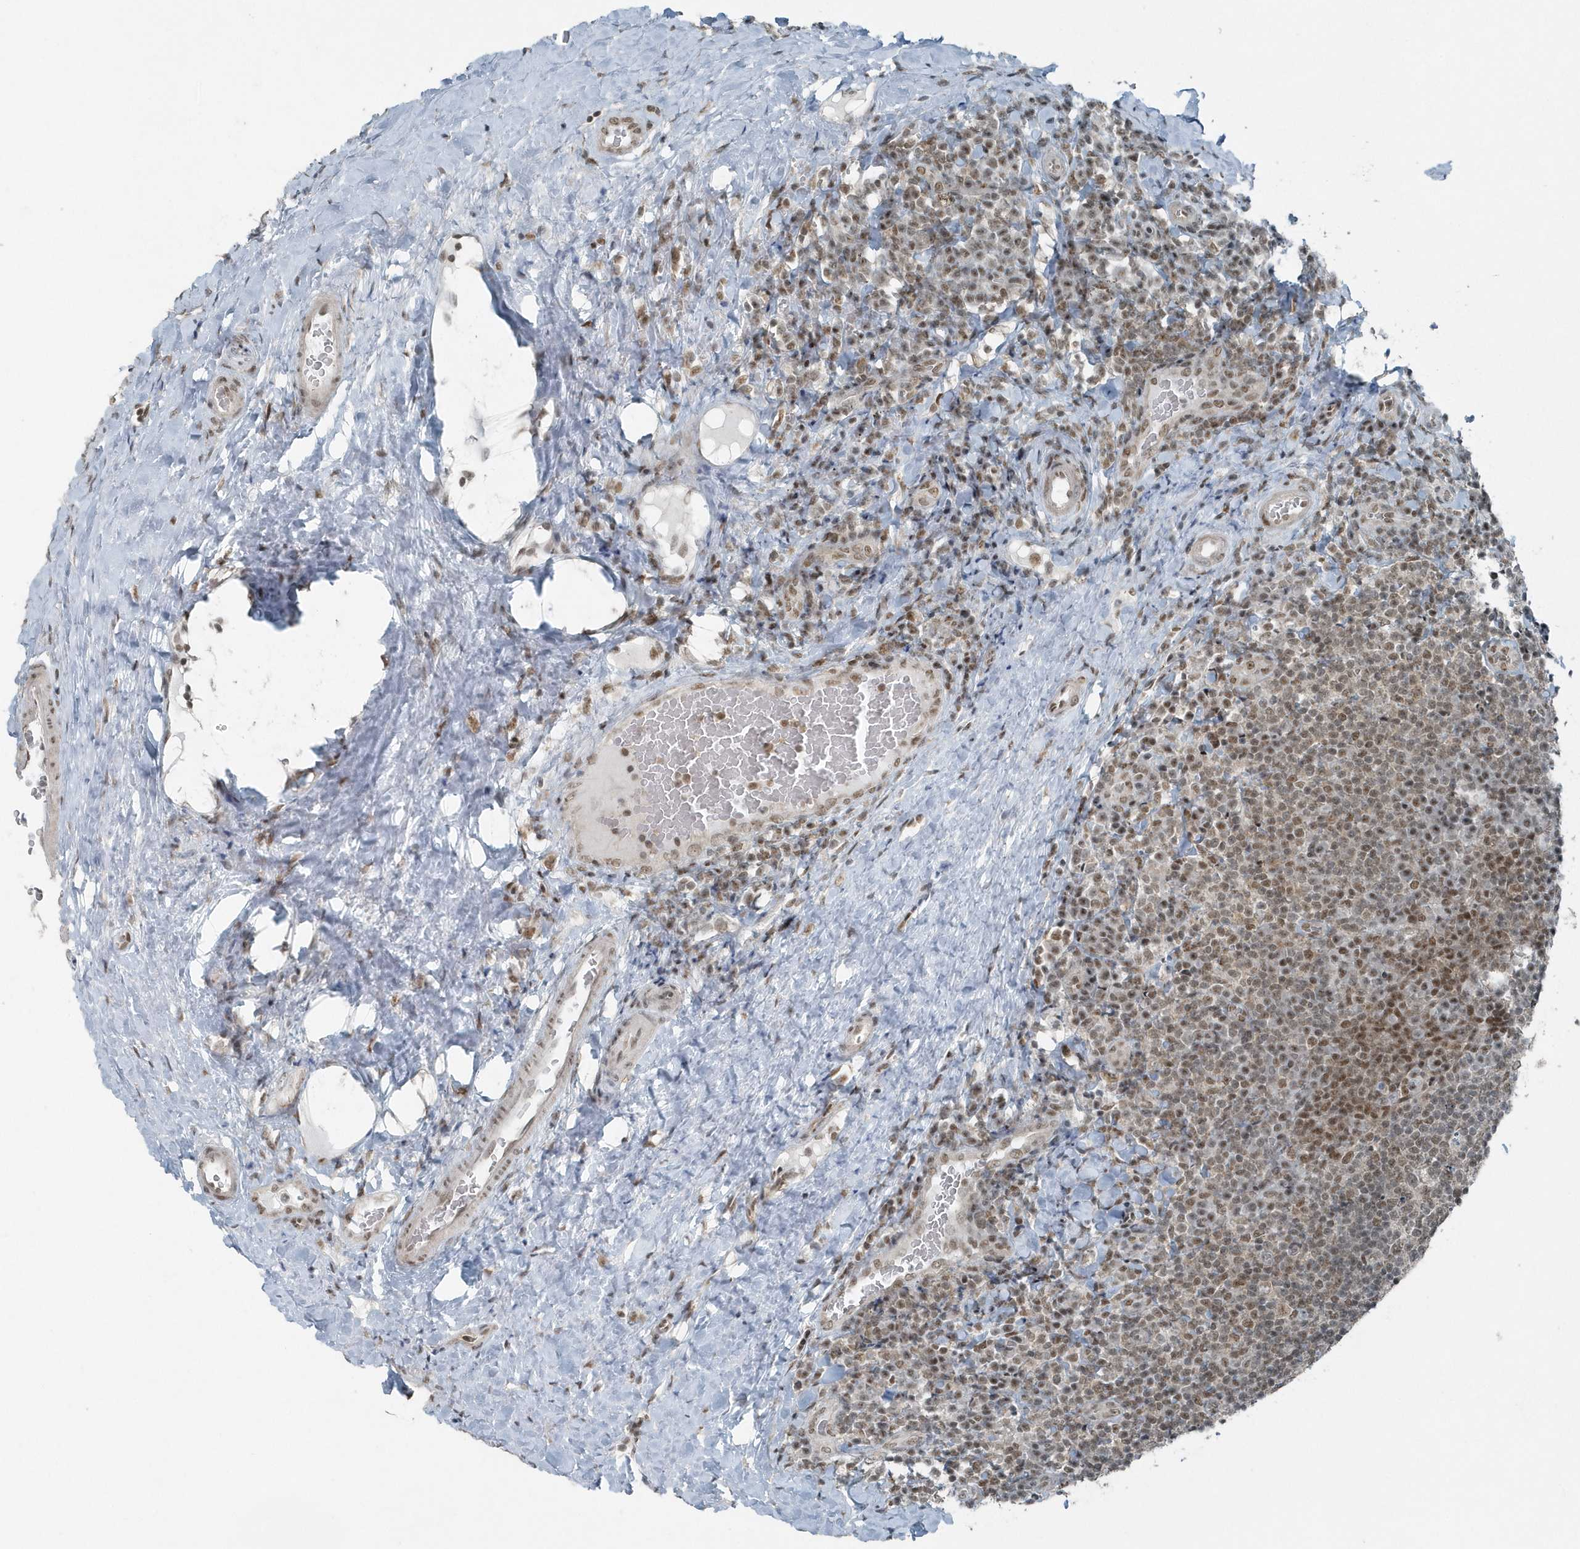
{"staining": {"intensity": "moderate", "quantity": "25%-75%", "location": "nuclear"}, "tissue": "tonsil", "cell_type": "Germinal center cells", "image_type": "normal", "snomed": [{"axis": "morphology", "description": "Normal tissue, NOS"}, {"axis": "topography", "description": "Tonsil"}], "caption": "DAB immunohistochemical staining of normal tonsil reveals moderate nuclear protein staining in about 25%-75% of germinal center cells. (DAB (3,3'-diaminobenzidine) IHC with brightfield microscopy, high magnification).", "gene": "YTHDC1", "patient": {"sex": "male", "age": 17}}